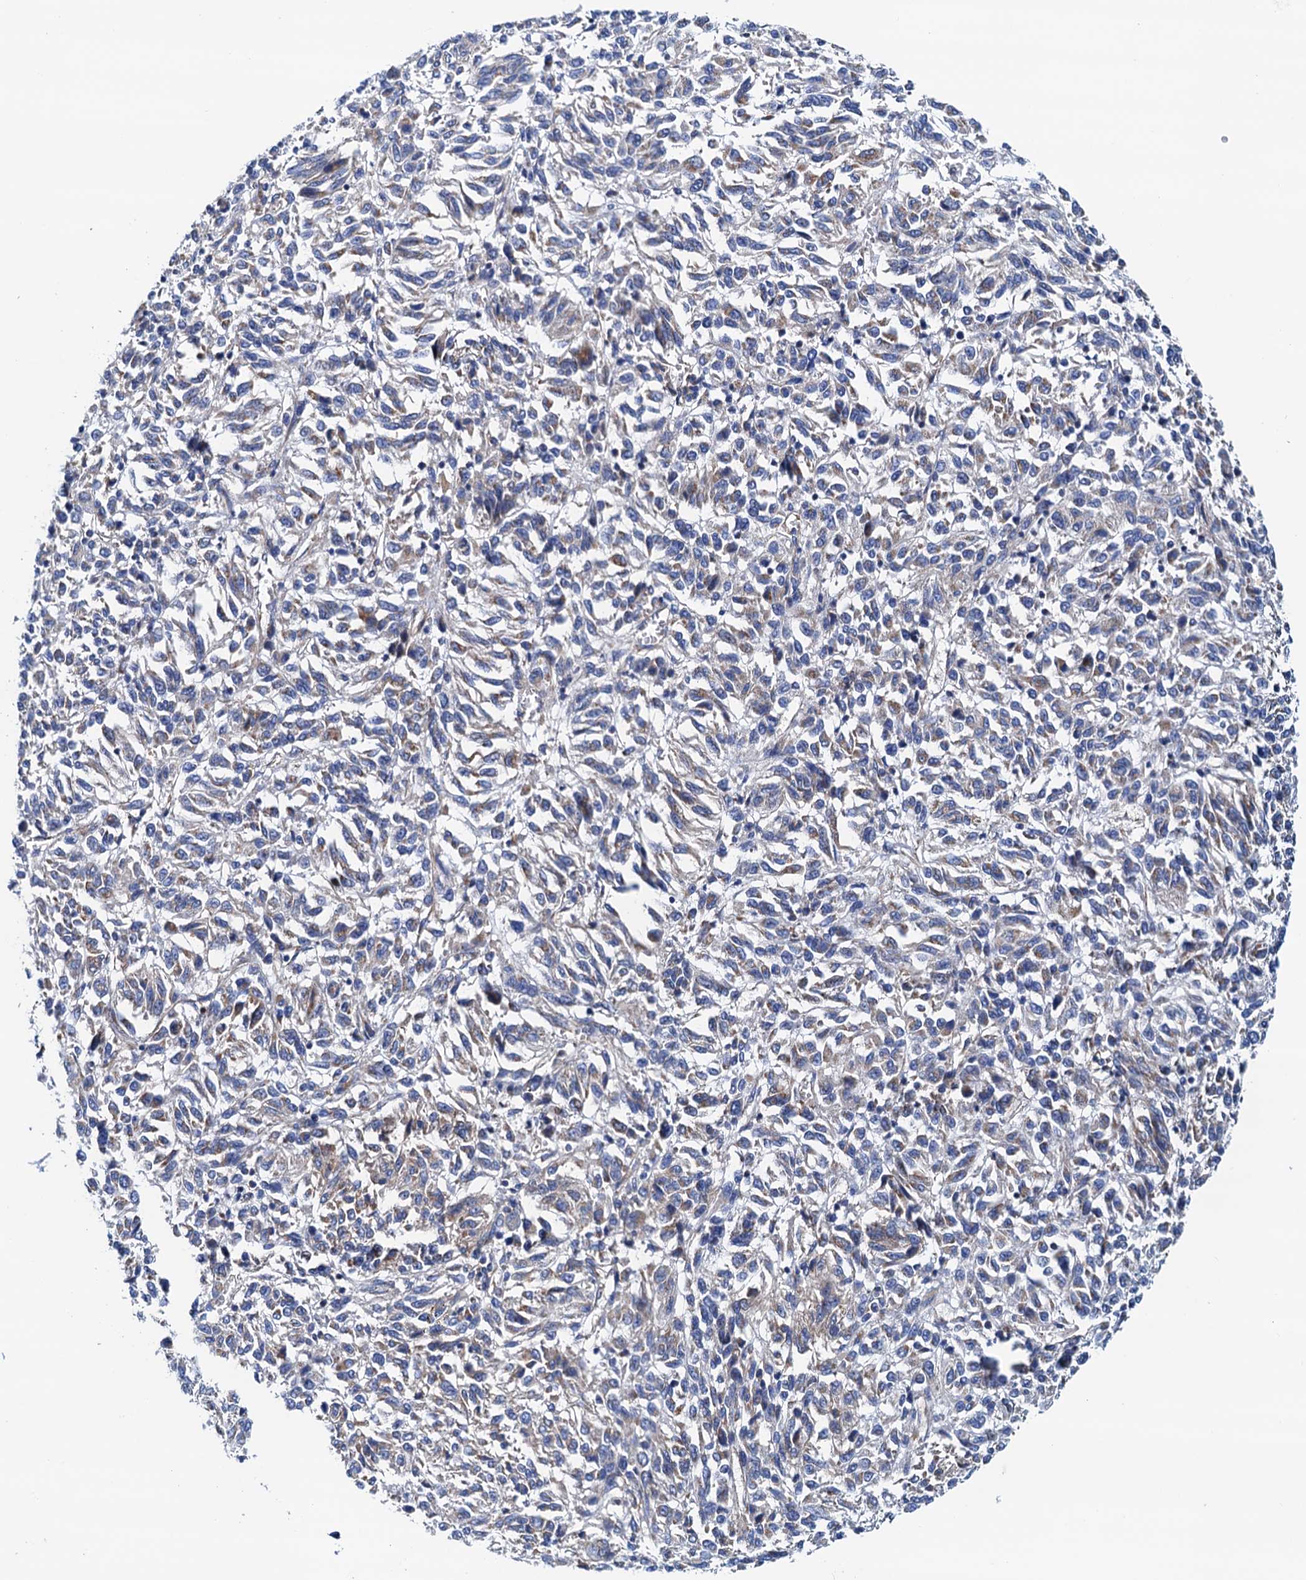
{"staining": {"intensity": "negative", "quantity": "none", "location": "none"}, "tissue": "melanoma", "cell_type": "Tumor cells", "image_type": "cancer", "snomed": [{"axis": "morphology", "description": "Malignant melanoma, Metastatic site"}, {"axis": "topography", "description": "Lung"}], "caption": "Immunohistochemistry image of neoplastic tissue: melanoma stained with DAB exhibits no significant protein expression in tumor cells.", "gene": "RASSF9", "patient": {"sex": "male", "age": 64}}